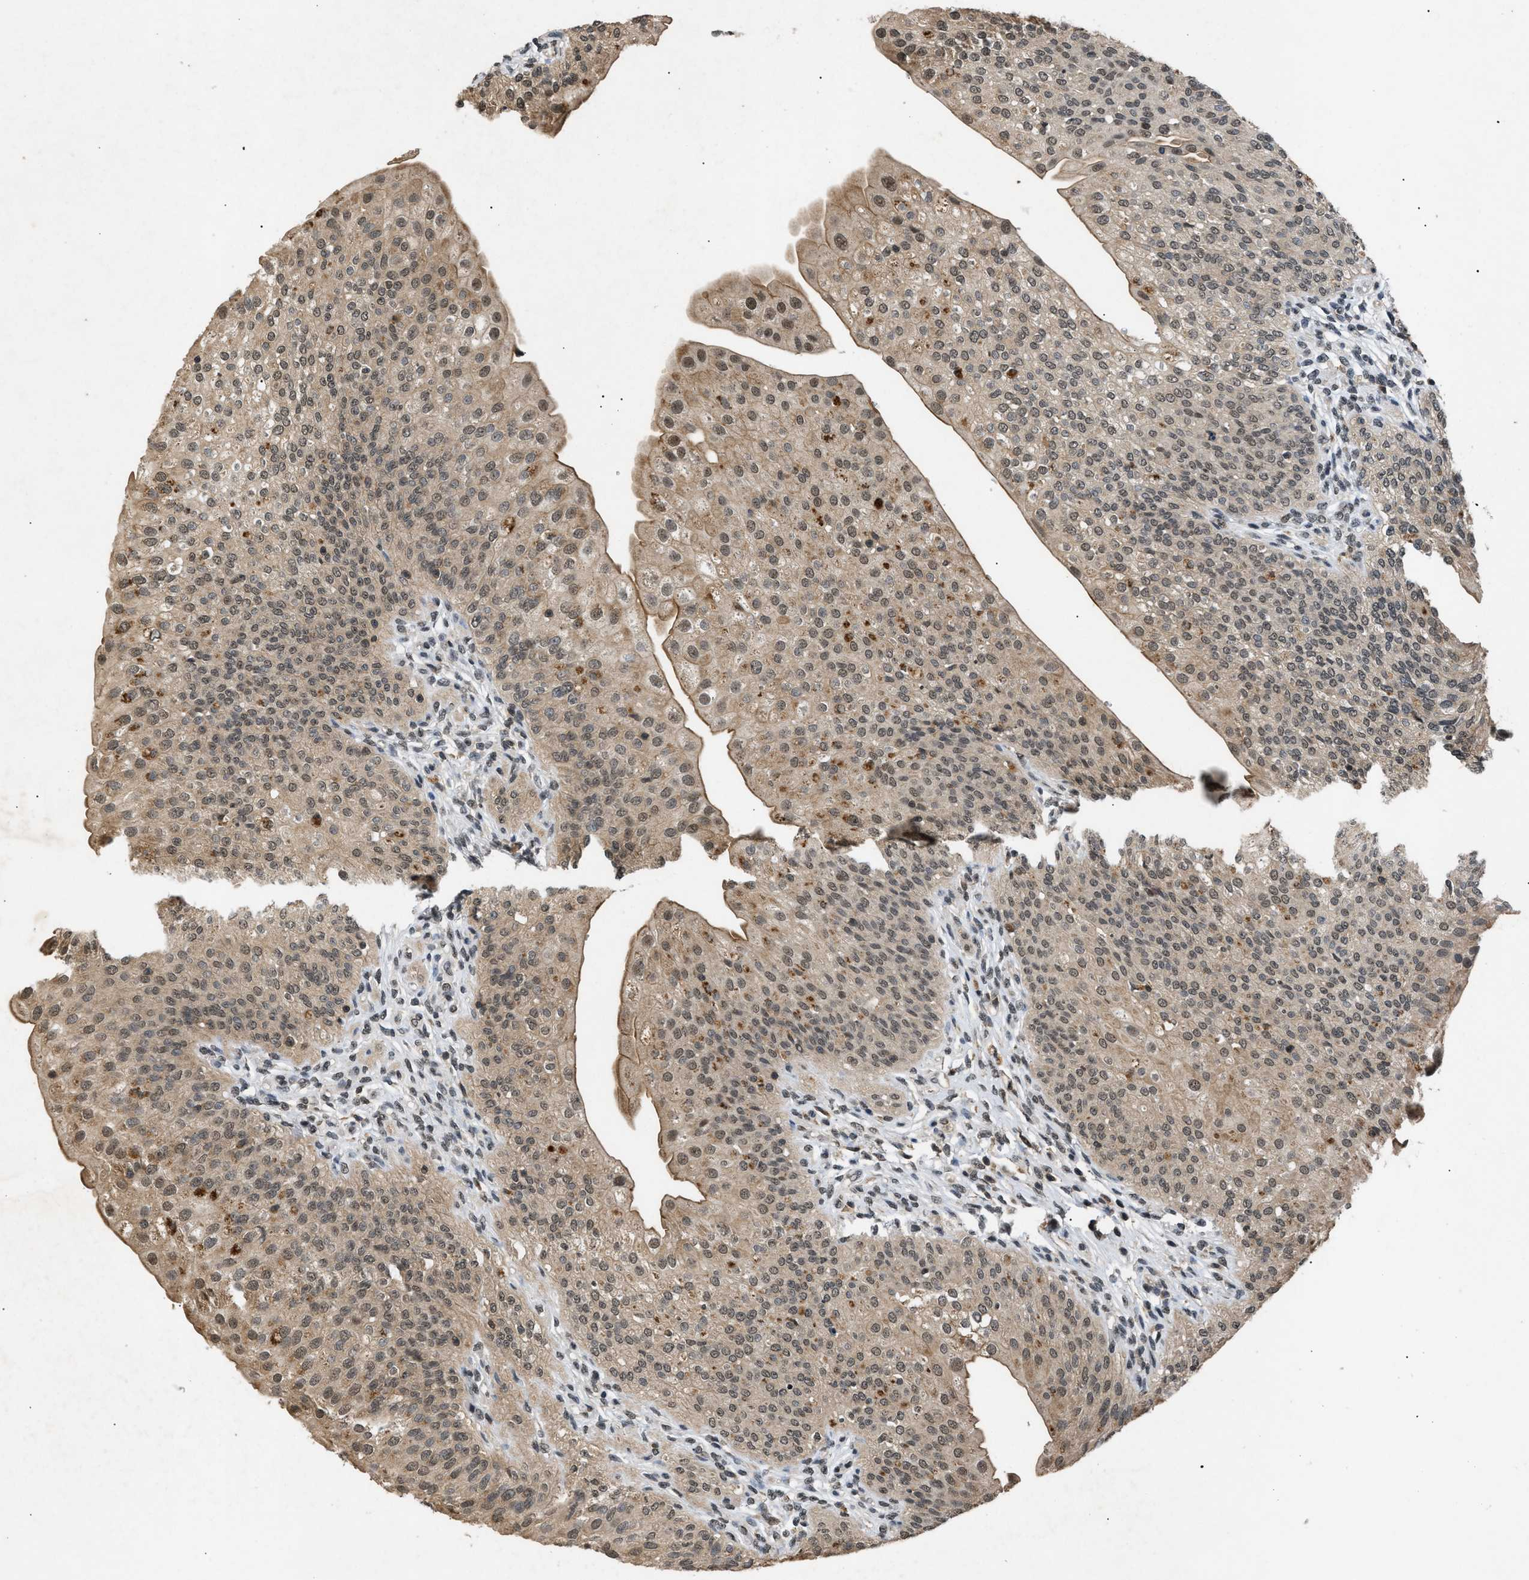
{"staining": {"intensity": "strong", "quantity": ">75%", "location": "cytoplasmic/membranous,nuclear"}, "tissue": "urinary bladder", "cell_type": "Urothelial cells", "image_type": "normal", "snomed": [{"axis": "morphology", "description": "Normal tissue, NOS"}, {"axis": "topography", "description": "Urinary bladder"}], "caption": "DAB immunohistochemical staining of unremarkable human urinary bladder exhibits strong cytoplasmic/membranous,nuclear protein staining in about >75% of urothelial cells.", "gene": "RBM5", "patient": {"sex": "male", "age": 46}}